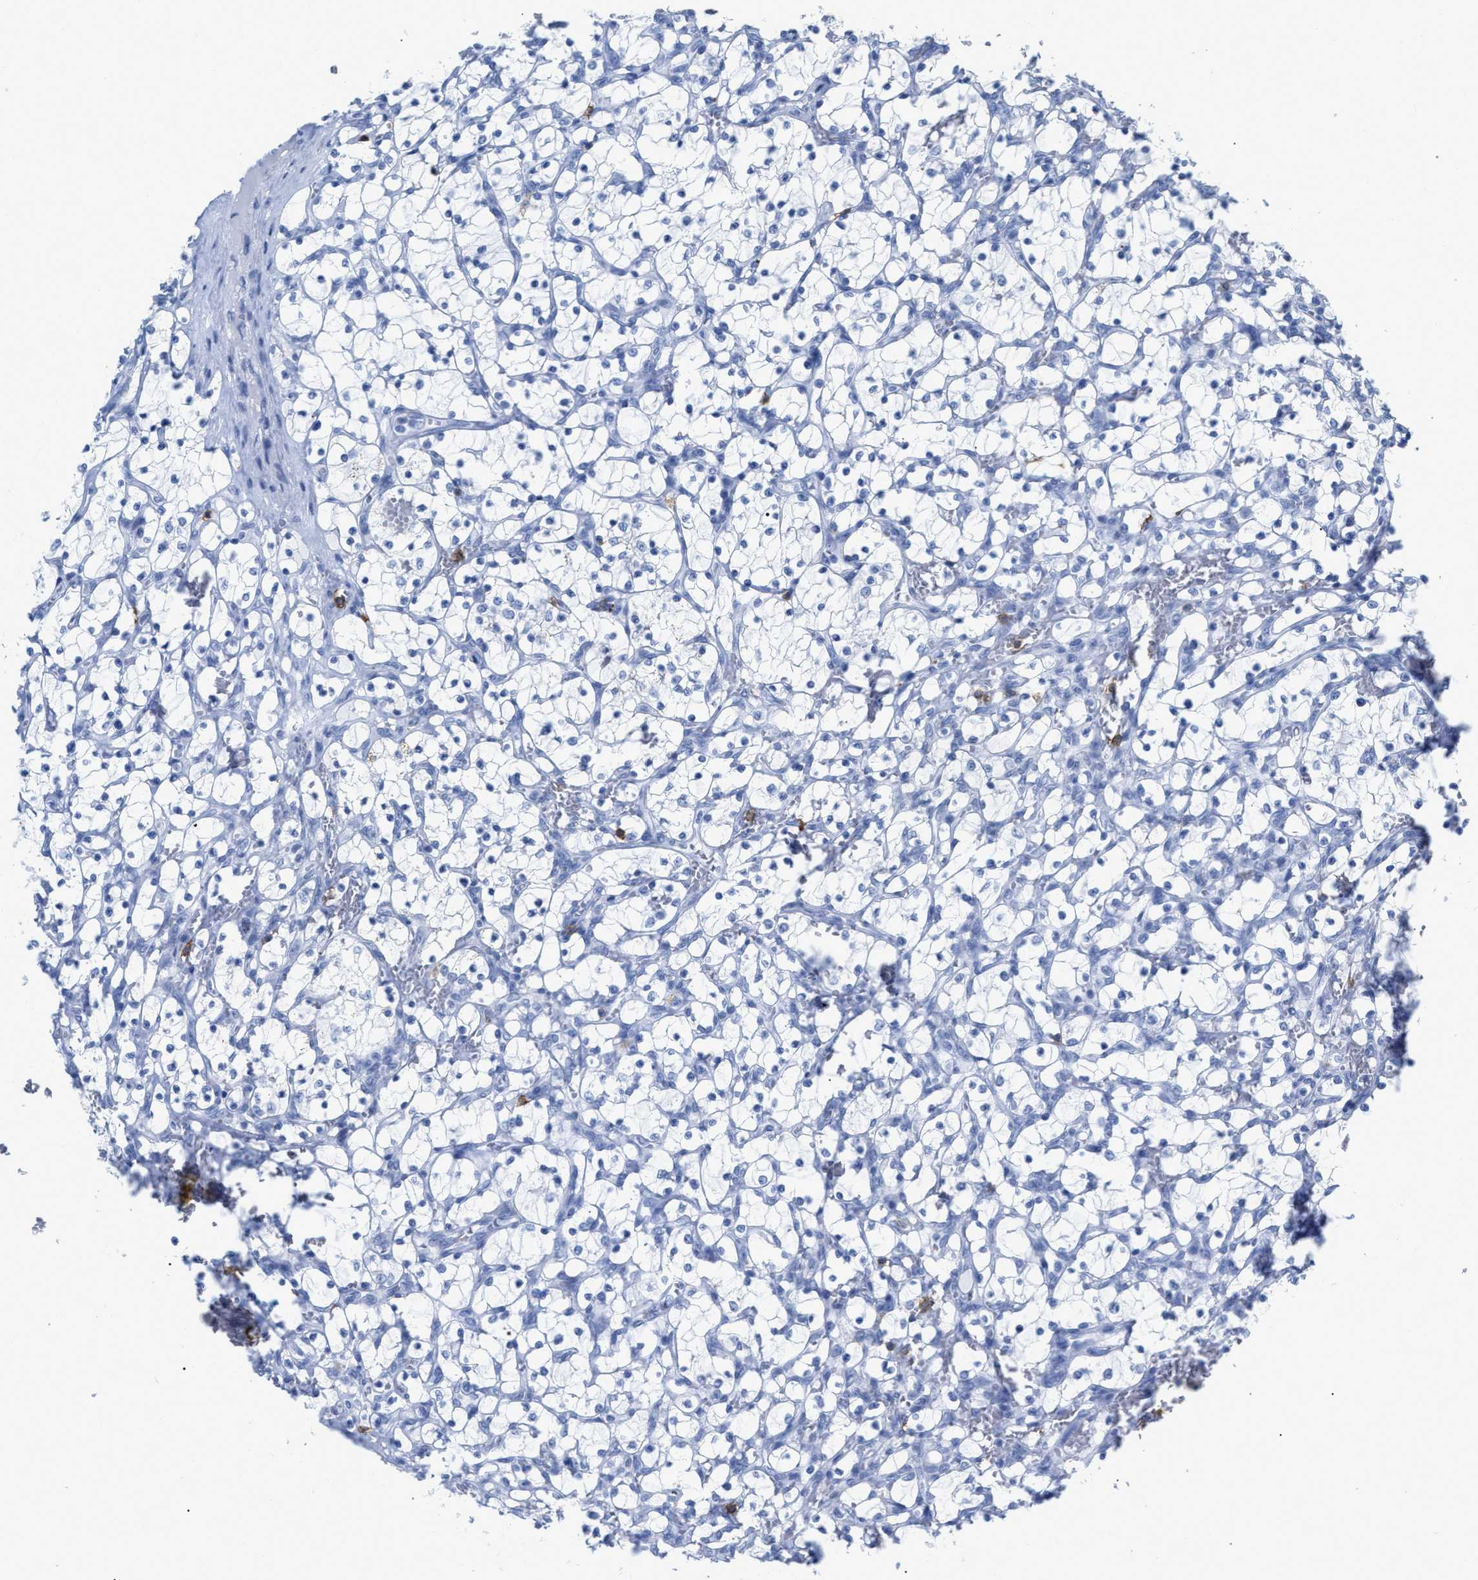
{"staining": {"intensity": "negative", "quantity": "none", "location": "none"}, "tissue": "renal cancer", "cell_type": "Tumor cells", "image_type": "cancer", "snomed": [{"axis": "morphology", "description": "Adenocarcinoma, NOS"}, {"axis": "topography", "description": "Kidney"}], "caption": "Human renal adenocarcinoma stained for a protein using immunohistochemistry displays no positivity in tumor cells.", "gene": "CD5", "patient": {"sex": "female", "age": 69}}